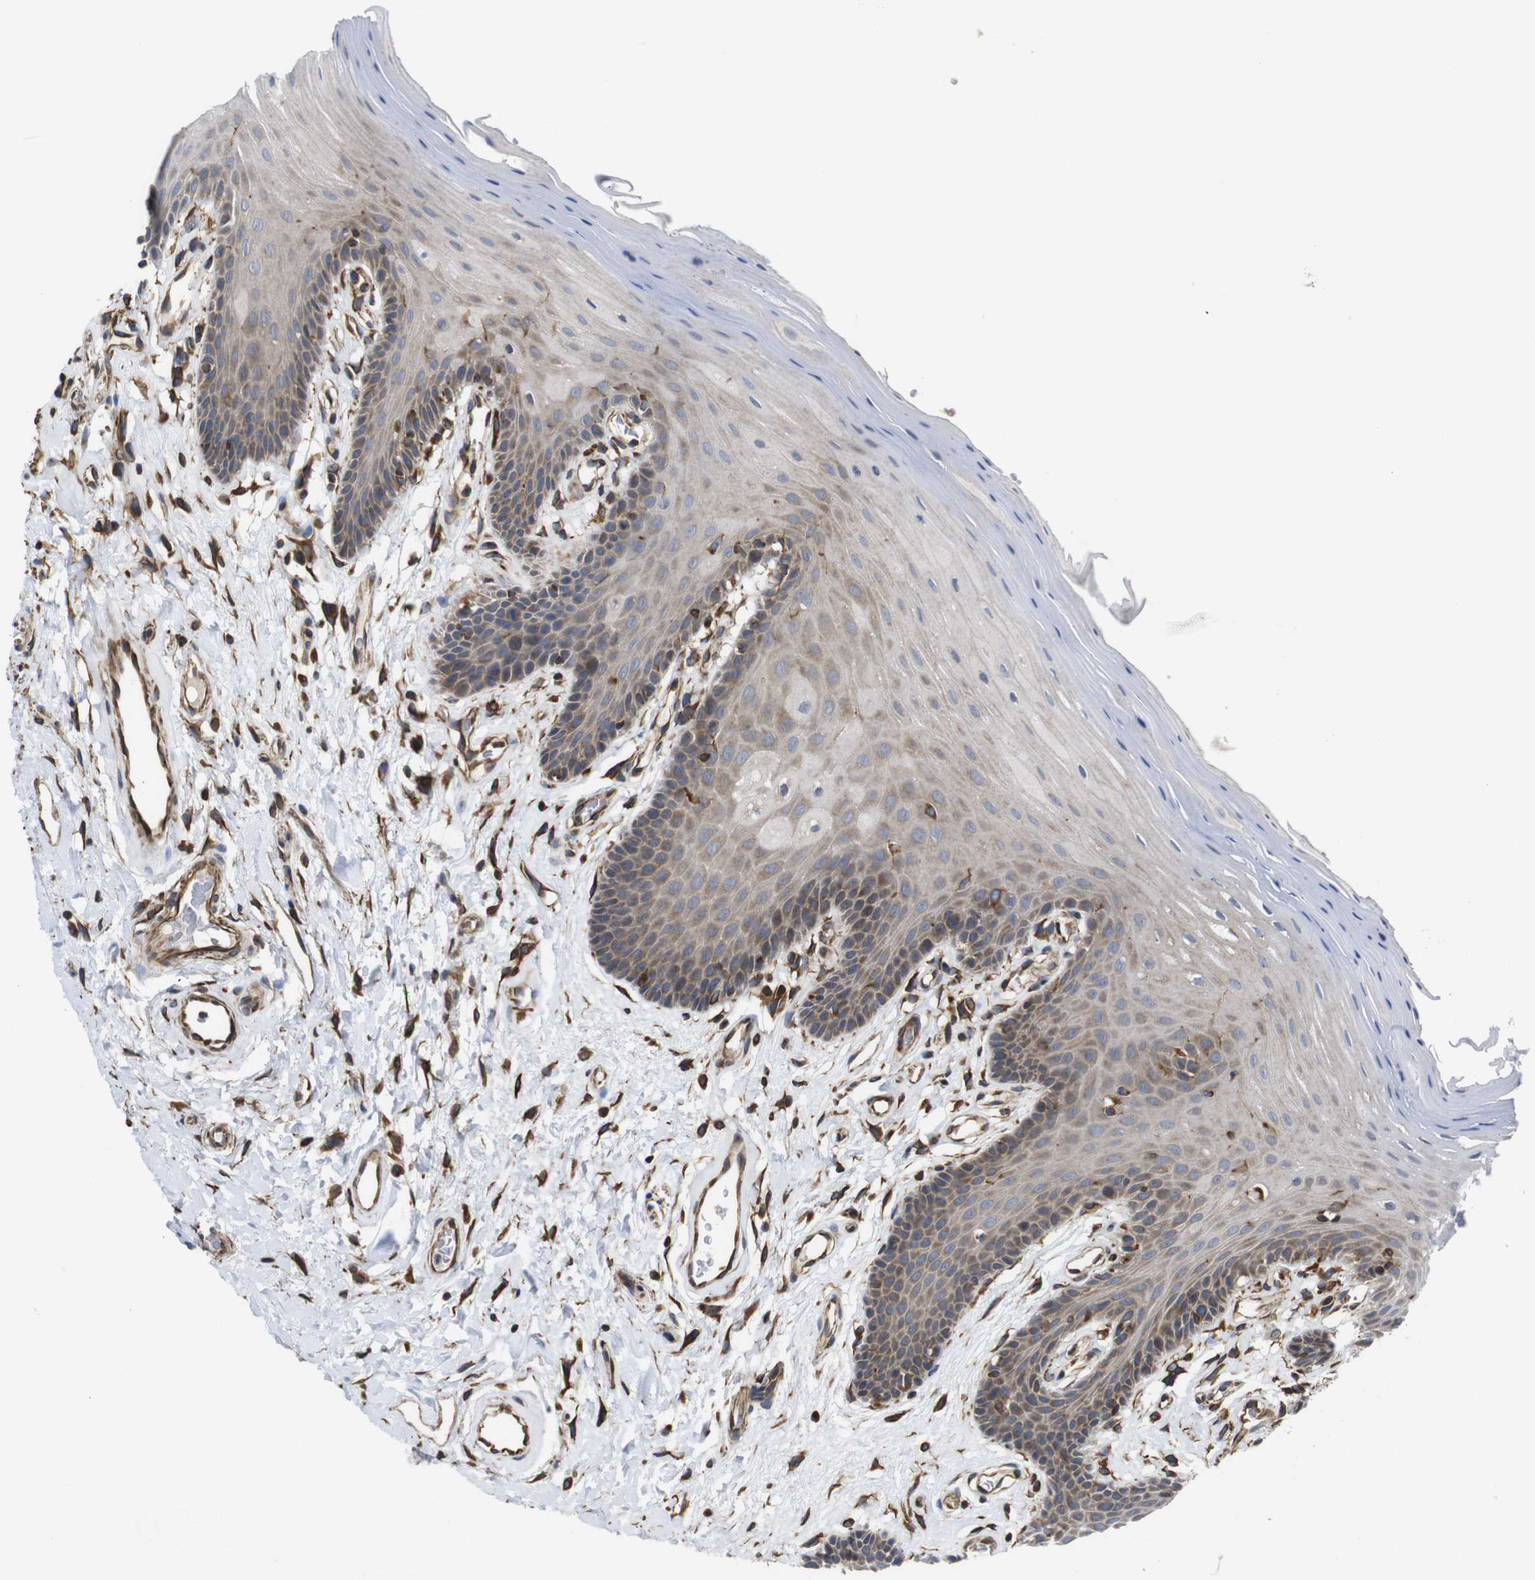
{"staining": {"intensity": "moderate", "quantity": "25%-75%", "location": "cytoplasmic/membranous"}, "tissue": "oral mucosa", "cell_type": "Squamous epithelial cells", "image_type": "normal", "snomed": [{"axis": "morphology", "description": "Normal tissue, NOS"}, {"axis": "morphology", "description": "Squamous cell carcinoma, NOS"}, {"axis": "topography", "description": "Skeletal muscle"}, {"axis": "topography", "description": "Adipose tissue"}, {"axis": "topography", "description": "Vascular tissue"}, {"axis": "topography", "description": "Oral tissue"}, {"axis": "topography", "description": "Peripheral nerve tissue"}, {"axis": "topography", "description": "Head-Neck"}], "caption": "Protein staining of benign oral mucosa reveals moderate cytoplasmic/membranous expression in approximately 25%-75% of squamous epithelial cells. The protein of interest is shown in brown color, while the nuclei are stained blue.", "gene": "POMK", "patient": {"sex": "male", "age": 71}}